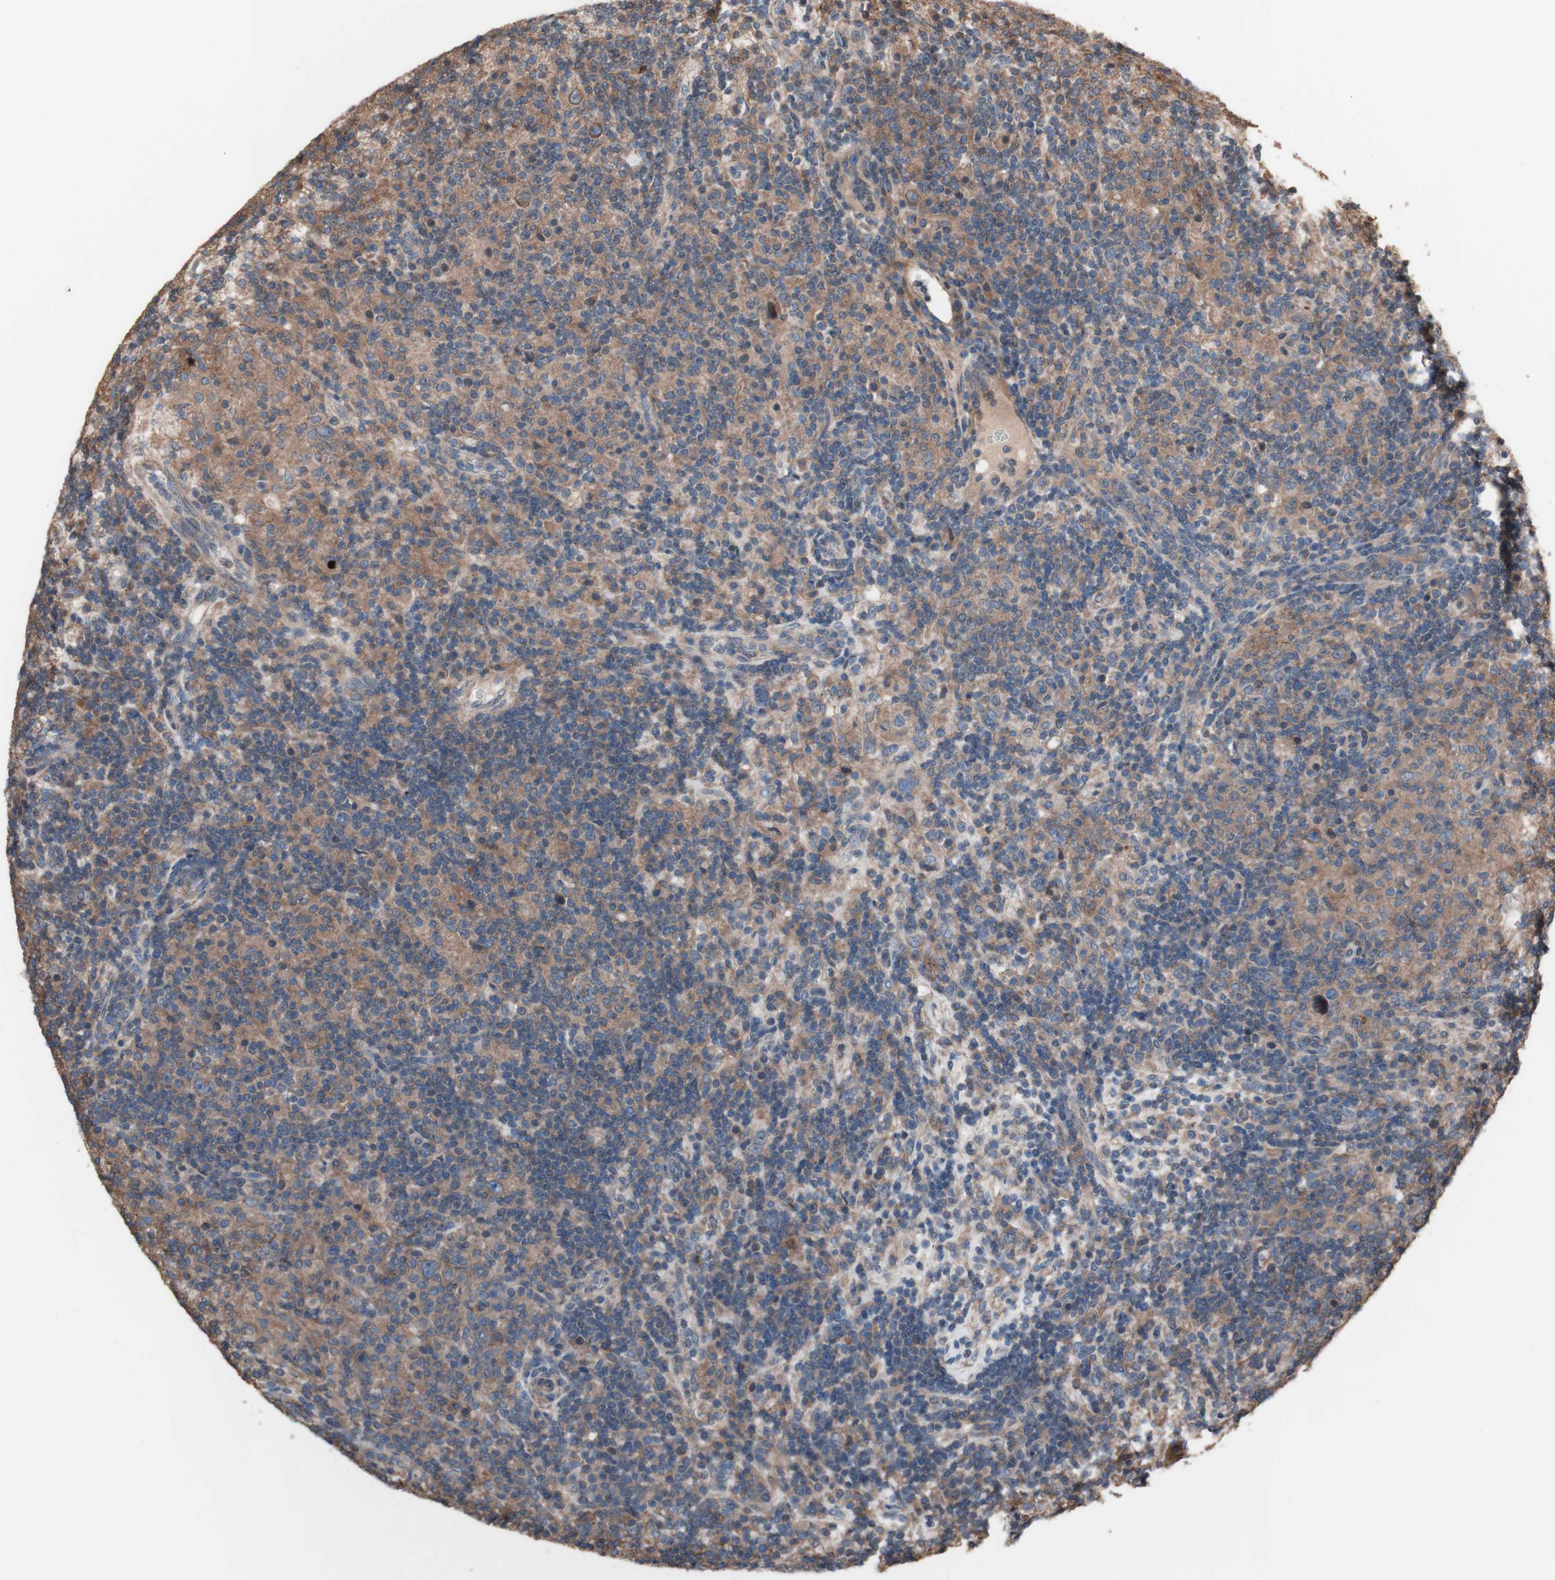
{"staining": {"intensity": "moderate", "quantity": ">75%", "location": "cytoplasmic/membranous"}, "tissue": "lymphoma", "cell_type": "Tumor cells", "image_type": "cancer", "snomed": [{"axis": "morphology", "description": "Hodgkin's disease, NOS"}, {"axis": "topography", "description": "Lymph node"}], "caption": "Lymphoma stained with a protein marker shows moderate staining in tumor cells.", "gene": "COPB1", "patient": {"sex": "male", "age": 70}}